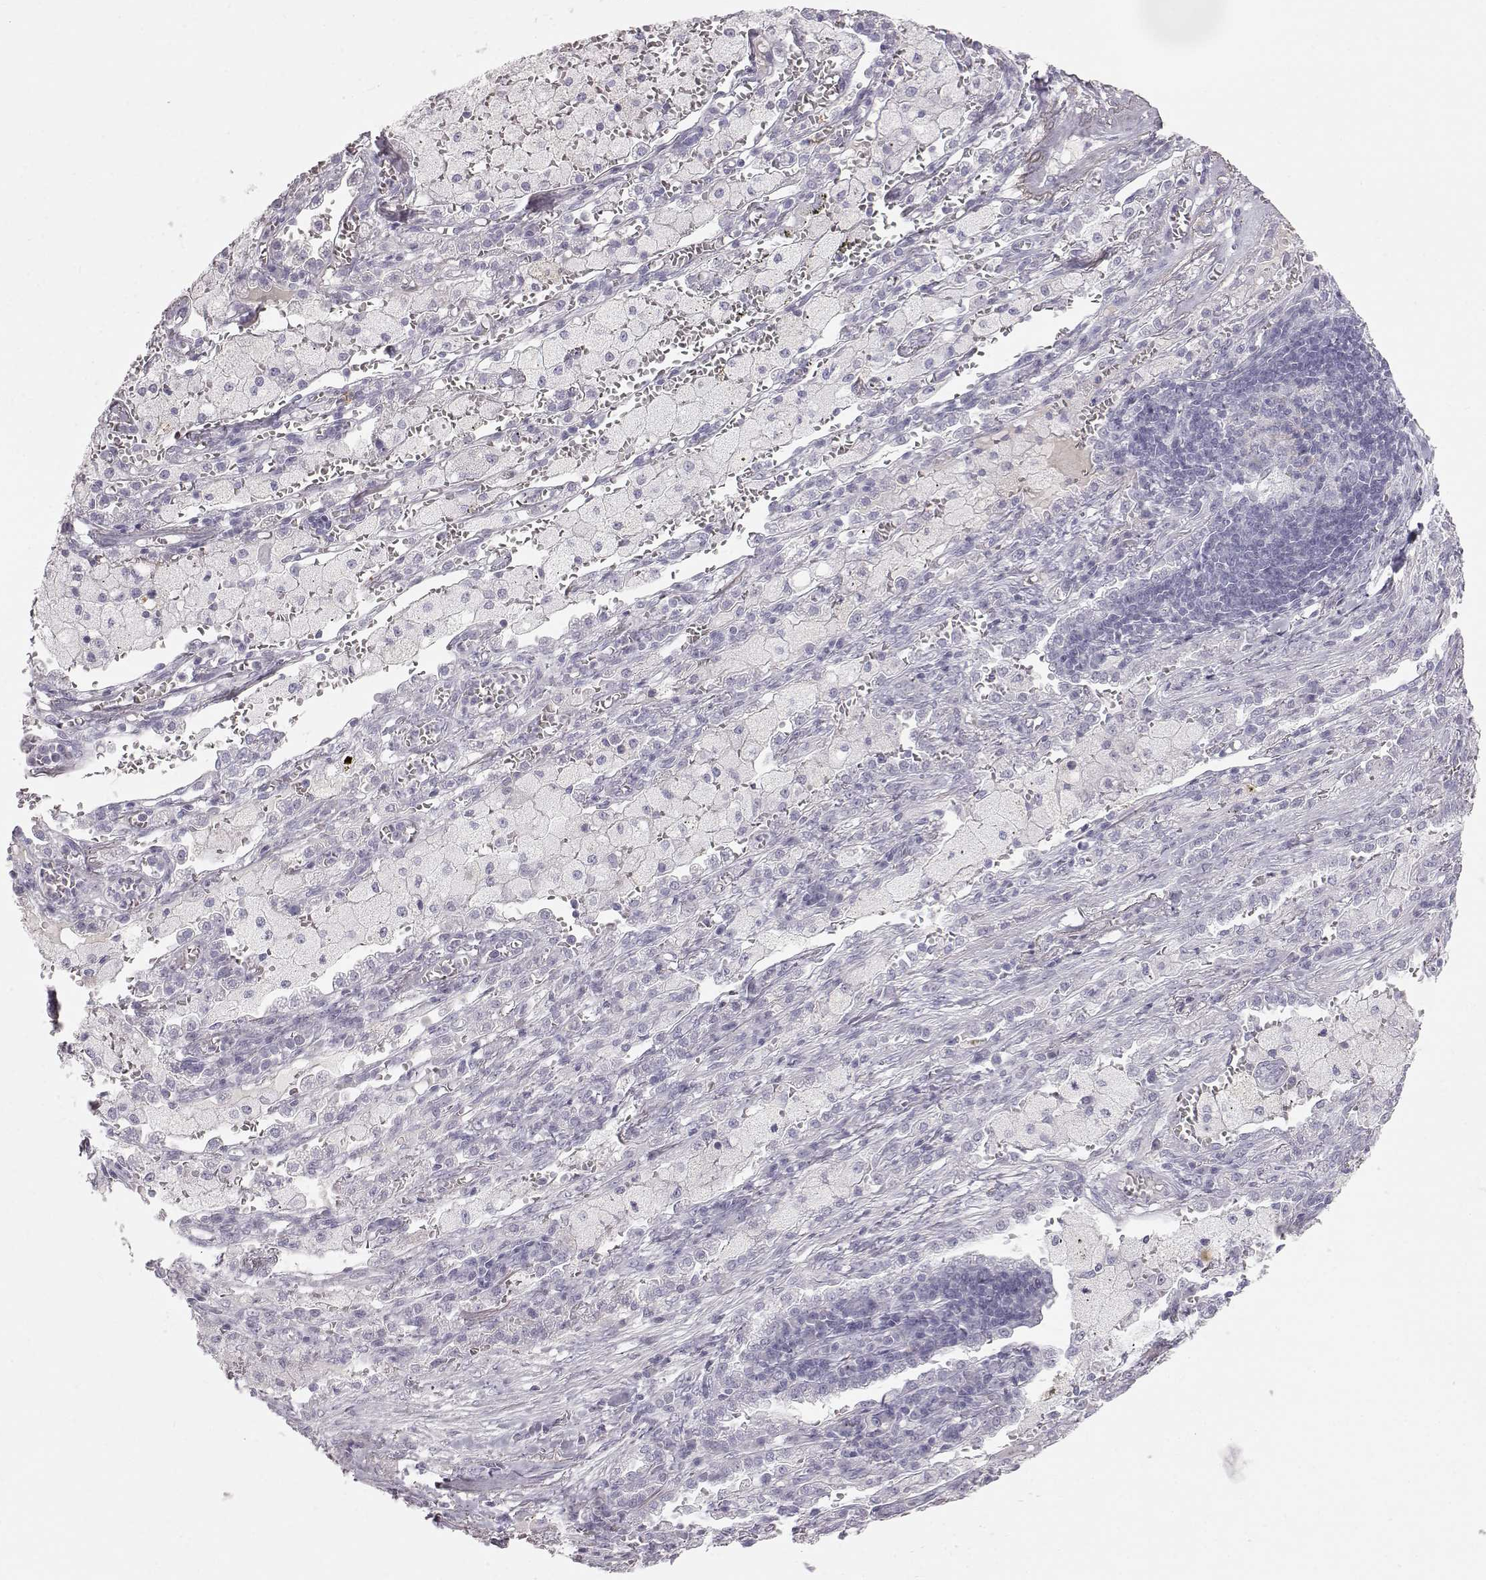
{"staining": {"intensity": "negative", "quantity": "none", "location": "none"}, "tissue": "lung cancer", "cell_type": "Tumor cells", "image_type": "cancer", "snomed": [{"axis": "morphology", "description": "Adenocarcinoma, NOS"}, {"axis": "topography", "description": "Lung"}], "caption": "Immunohistochemical staining of adenocarcinoma (lung) displays no significant staining in tumor cells.", "gene": "KRTAP16-1", "patient": {"sex": "male", "age": 57}}